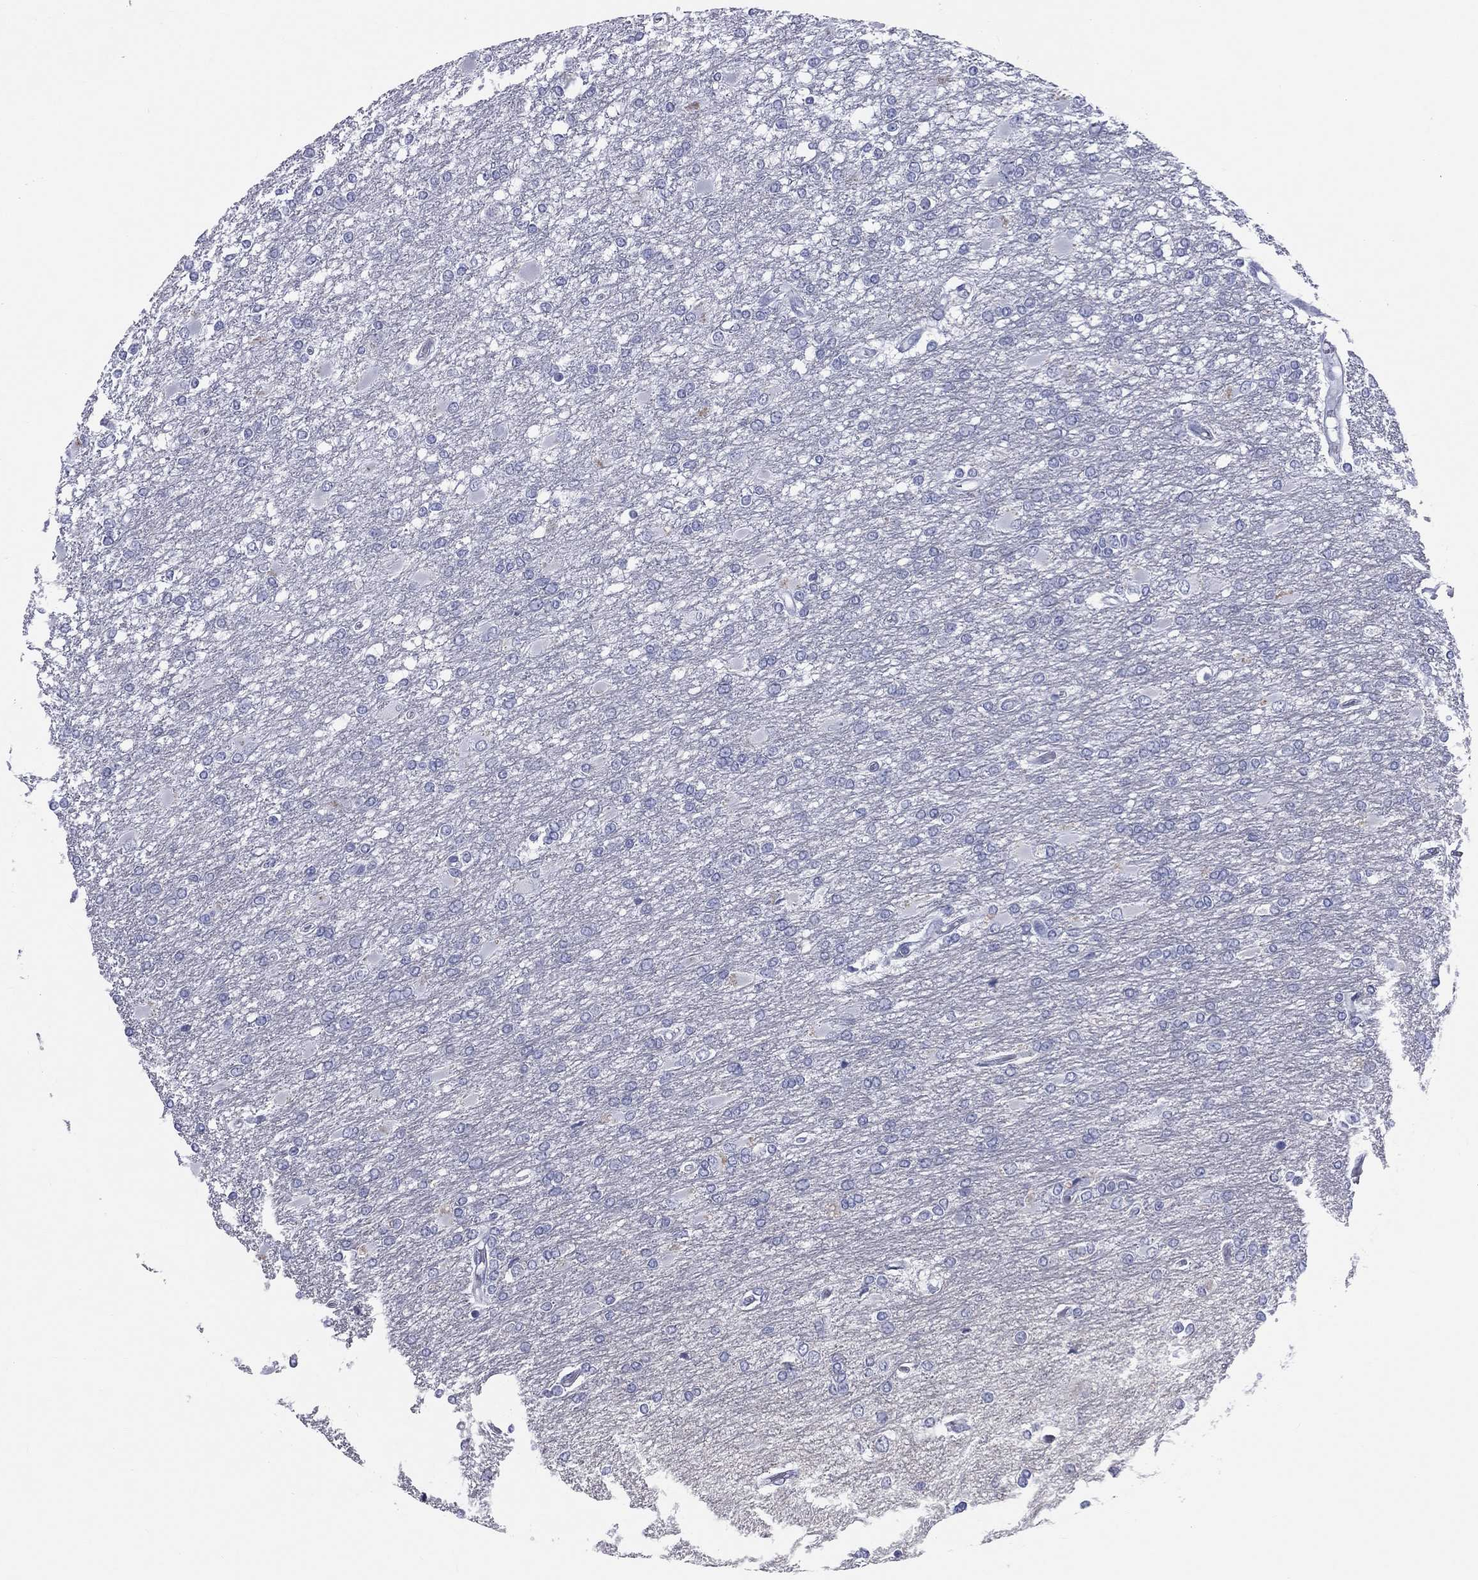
{"staining": {"intensity": "negative", "quantity": "none", "location": "none"}, "tissue": "glioma", "cell_type": "Tumor cells", "image_type": "cancer", "snomed": [{"axis": "morphology", "description": "Glioma, malignant, High grade"}, {"axis": "topography", "description": "Cerebral cortex"}], "caption": "Tumor cells are negative for brown protein staining in glioma.", "gene": "MLN", "patient": {"sex": "male", "age": 79}}